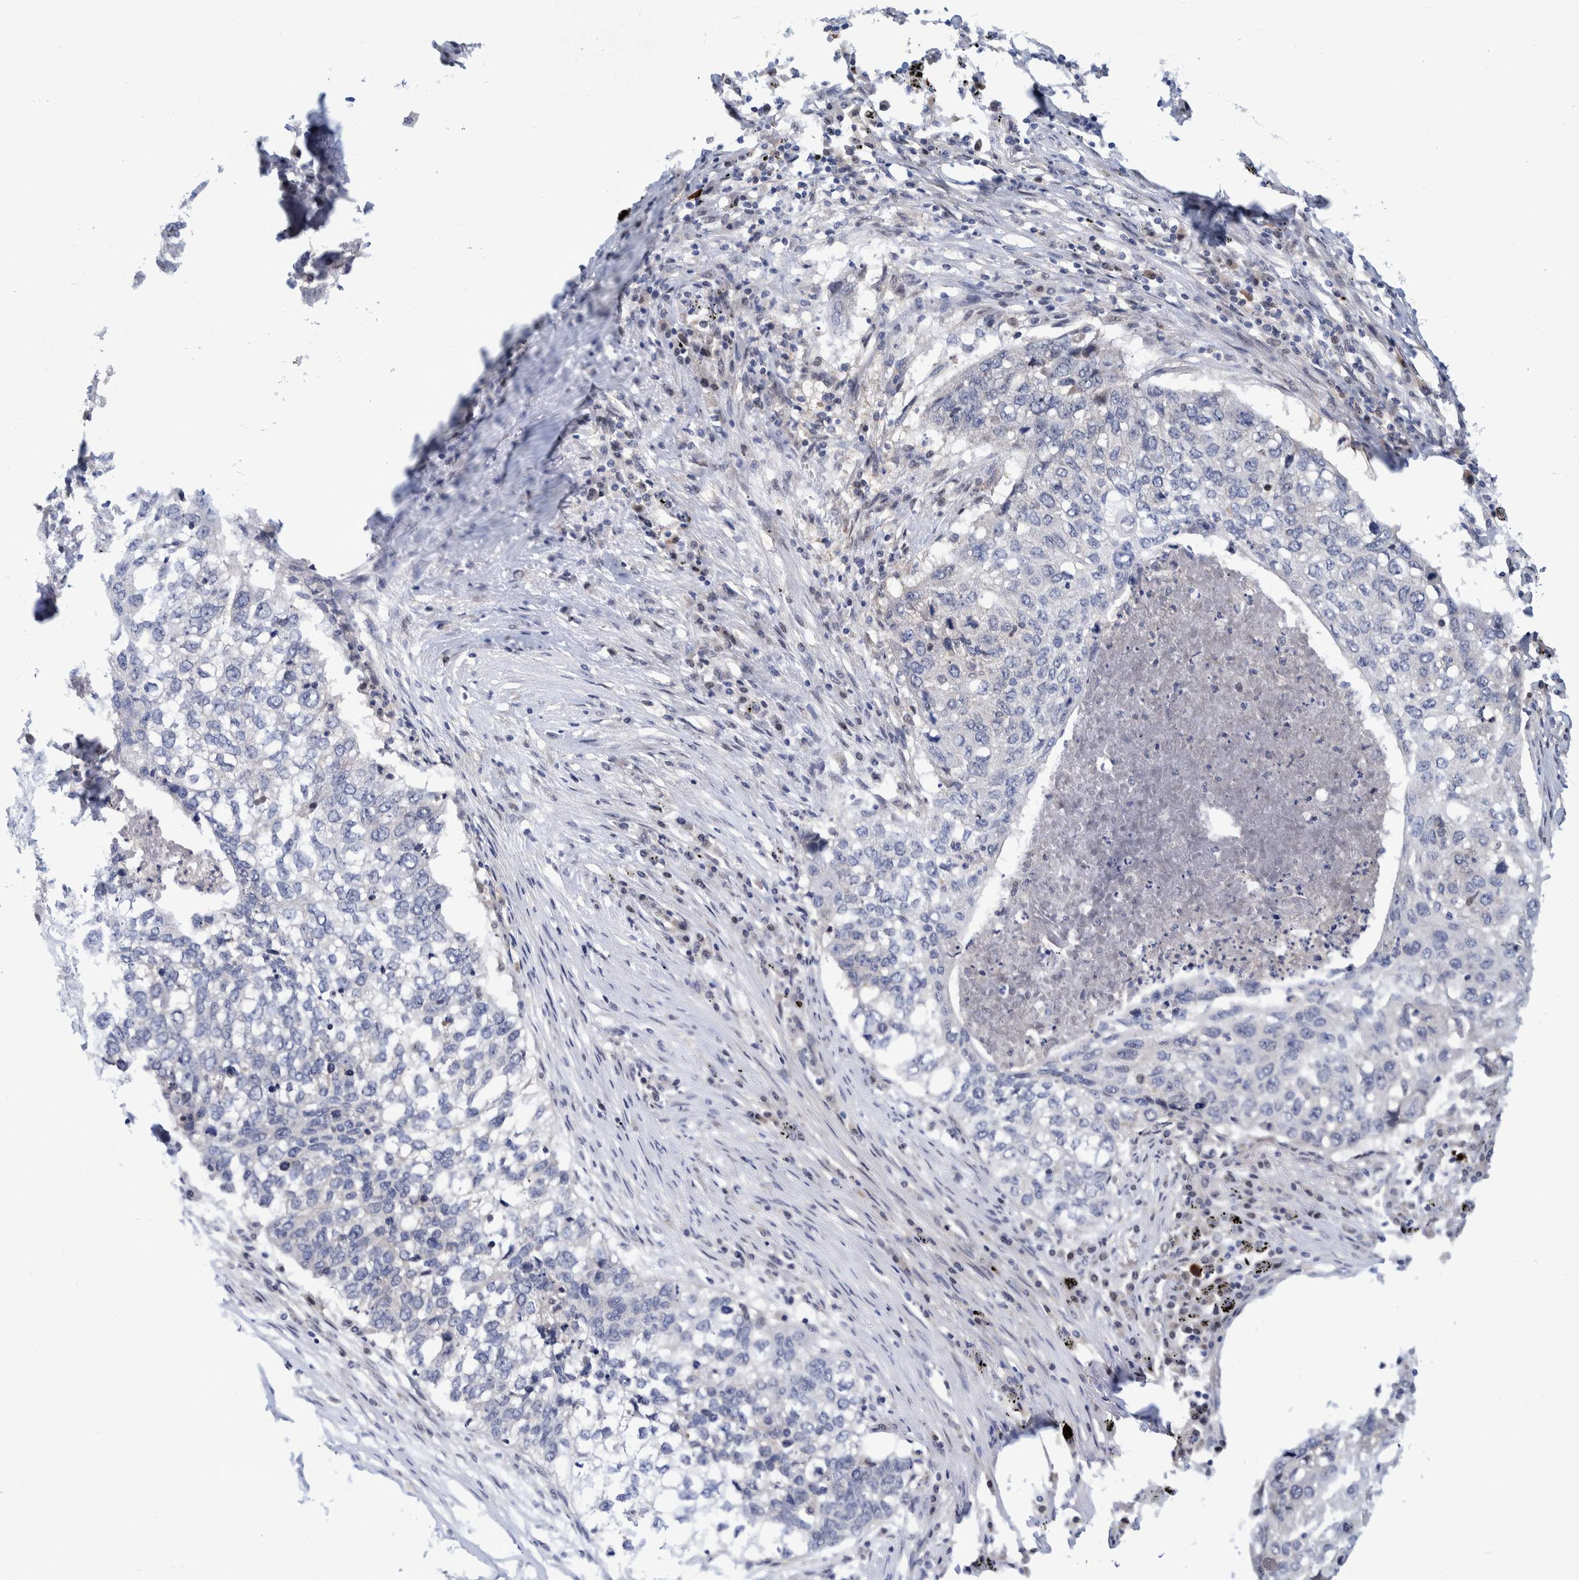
{"staining": {"intensity": "negative", "quantity": "none", "location": "none"}, "tissue": "lung cancer", "cell_type": "Tumor cells", "image_type": "cancer", "snomed": [{"axis": "morphology", "description": "Squamous cell carcinoma, NOS"}, {"axis": "topography", "description": "Lung"}], "caption": "High magnification brightfield microscopy of lung cancer stained with DAB (3,3'-diaminobenzidine) (brown) and counterstained with hematoxylin (blue): tumor cells show no significant expression. (Brightfield microscopy of DAB immunohistochemistry (IHC) at high magnification).", "gene": "PFAS", "patient": {"sex": "female", "age": 63}}